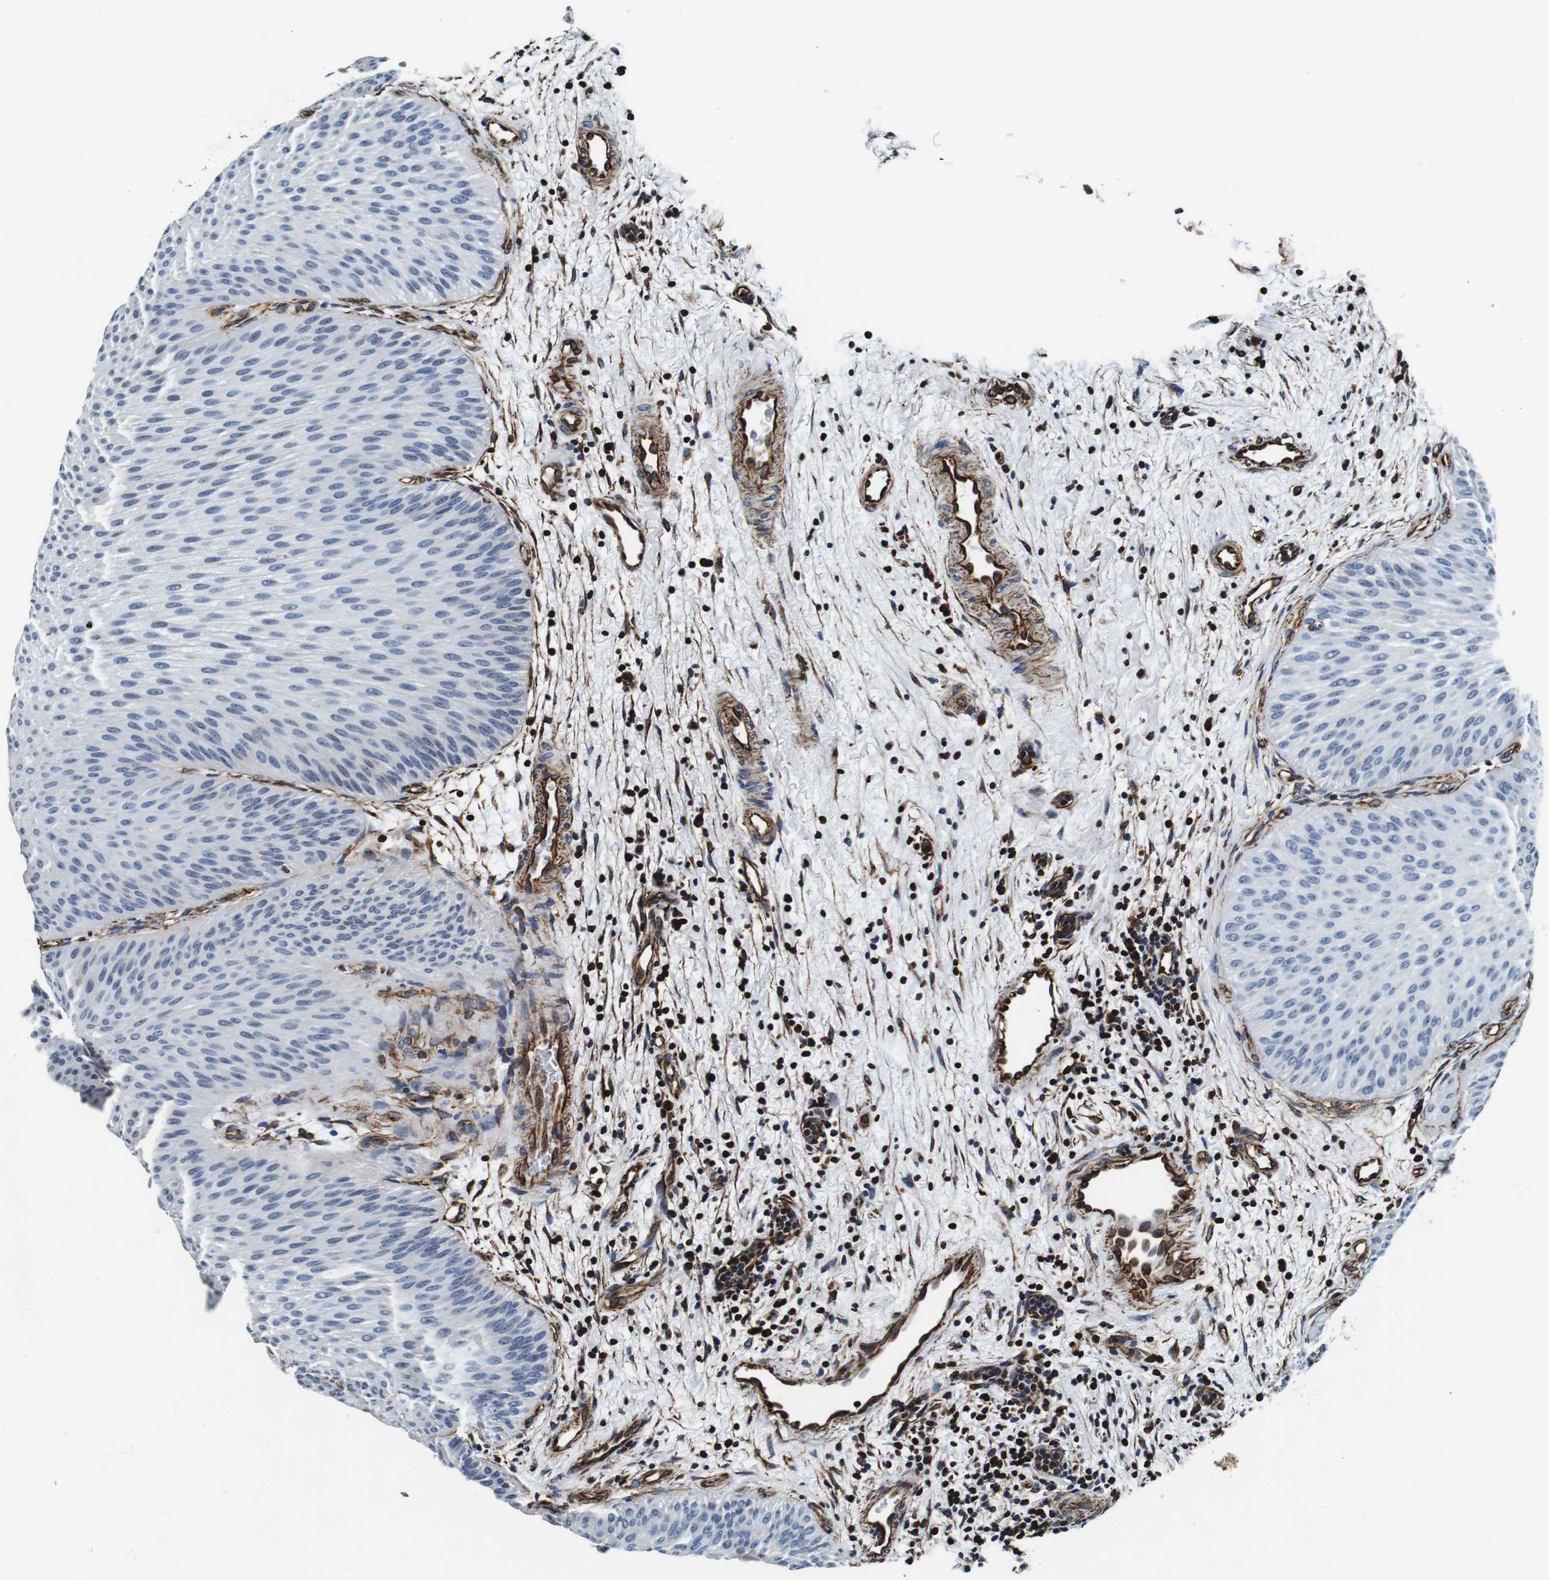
{"staining": {"intensity": "negative", "quantity": "none", "location": "none"}, "tissue": "urothelial cancer", "cell_type": "Tumor cells", "image_type": "cancer", "snomed": [{"axis": "morphology", "description": "Urothelial carcinoma, Low grade"}, {"axis": "topography", "description": "Urinary bladder"}], "caption": "A photomicrograph of human urothelial cancer is negative for staining in tumor cells.", "gene": "GJE1", "patient": {"sex": "female", "age": 60}}